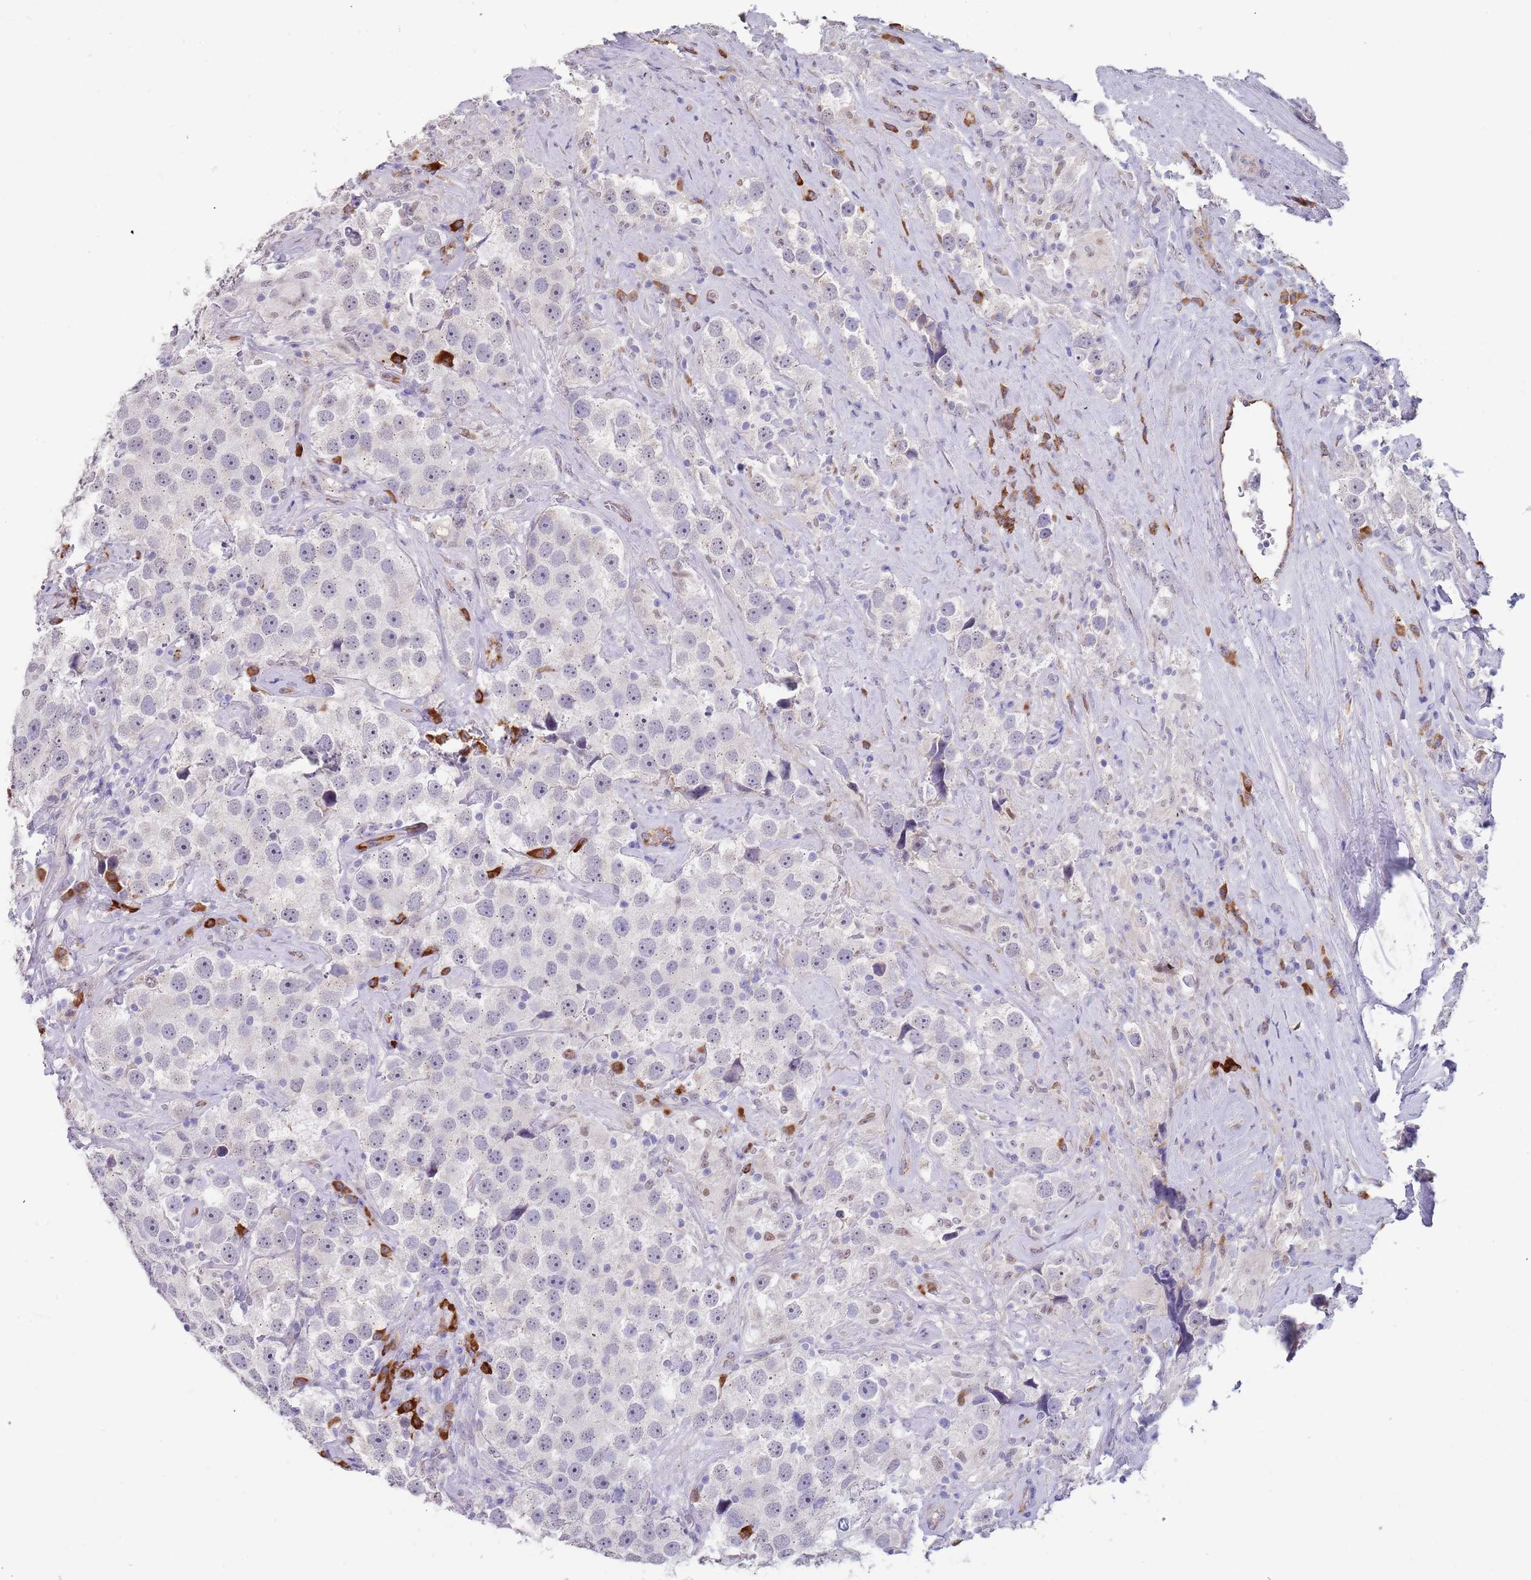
{"staining": {"intensity": "negative", "quantity": "none", "location": "none"}, "tissue": "testis cancer", "cell_type": "Tumor cells", "image_type": "cancer", "snomed": [{"axis": "morphology", "description": "Seminoma, NOS"}, {"axis": "topography", "description": "Testis"}], "caption": "An image of testis cancer (seminoma) stained for a protein shows no brown staining in tumor cells.", "gene": "TNRC6C", "patient": {"sex": "male", "age": 49}}